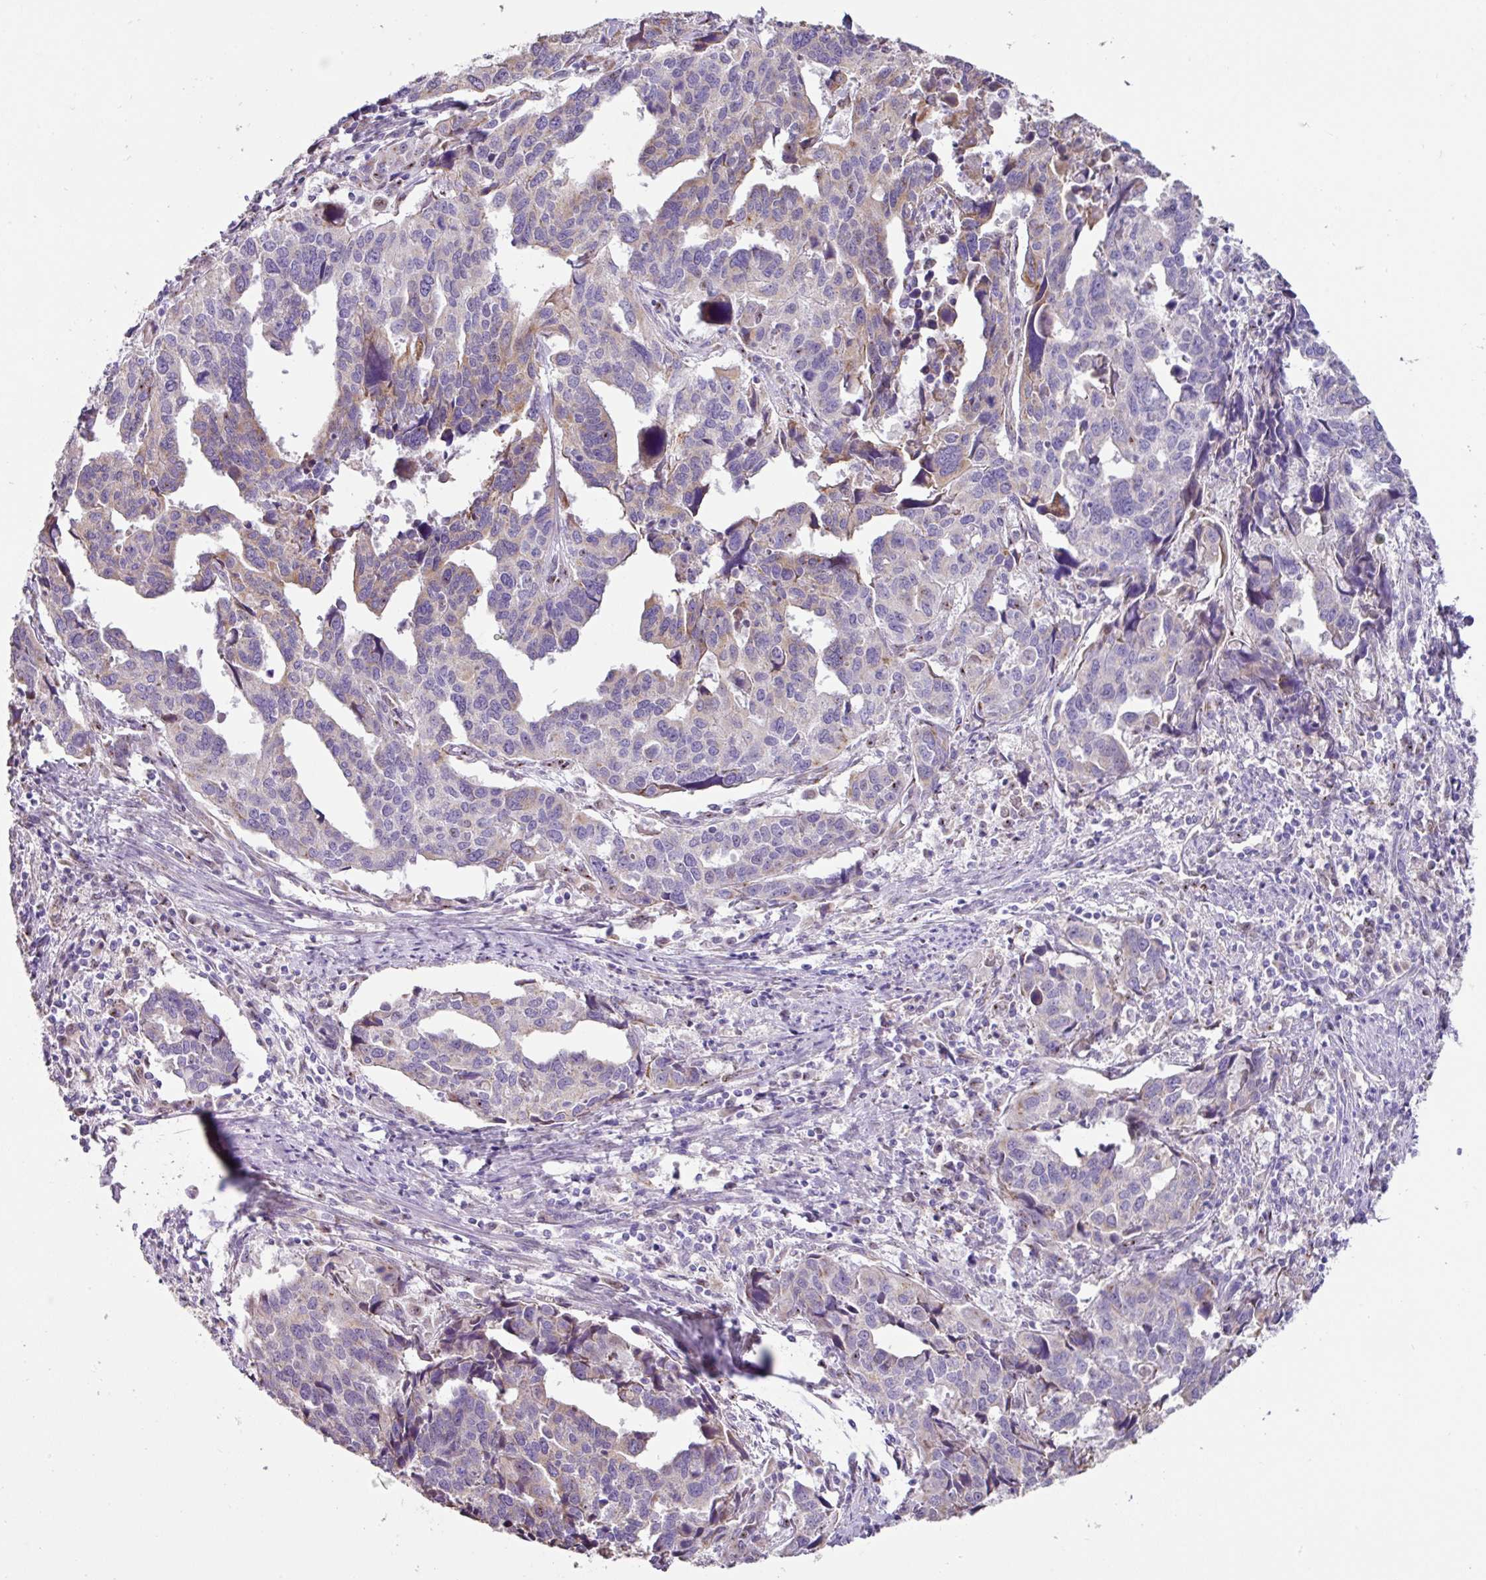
{"staining": {"intensity": "weak", "quantity": "<25%", "location": "cytoplasmic/membranous"}, "tissue": "endometrial cancer", "cell_type": "Tumor cells", "image_type": "cancer", "snomed": [{"axis": "morphology", "description": "Adenocarcinoma, NOS"}, {"axis": "topography", "description": "Endometrium"}], "caption": "Immunohistochemical staining of human endometrial cancer reveals no significant staining in tumor cells.", "gene": "ZG16", "patient": {"sex": "female", "age": 73}}